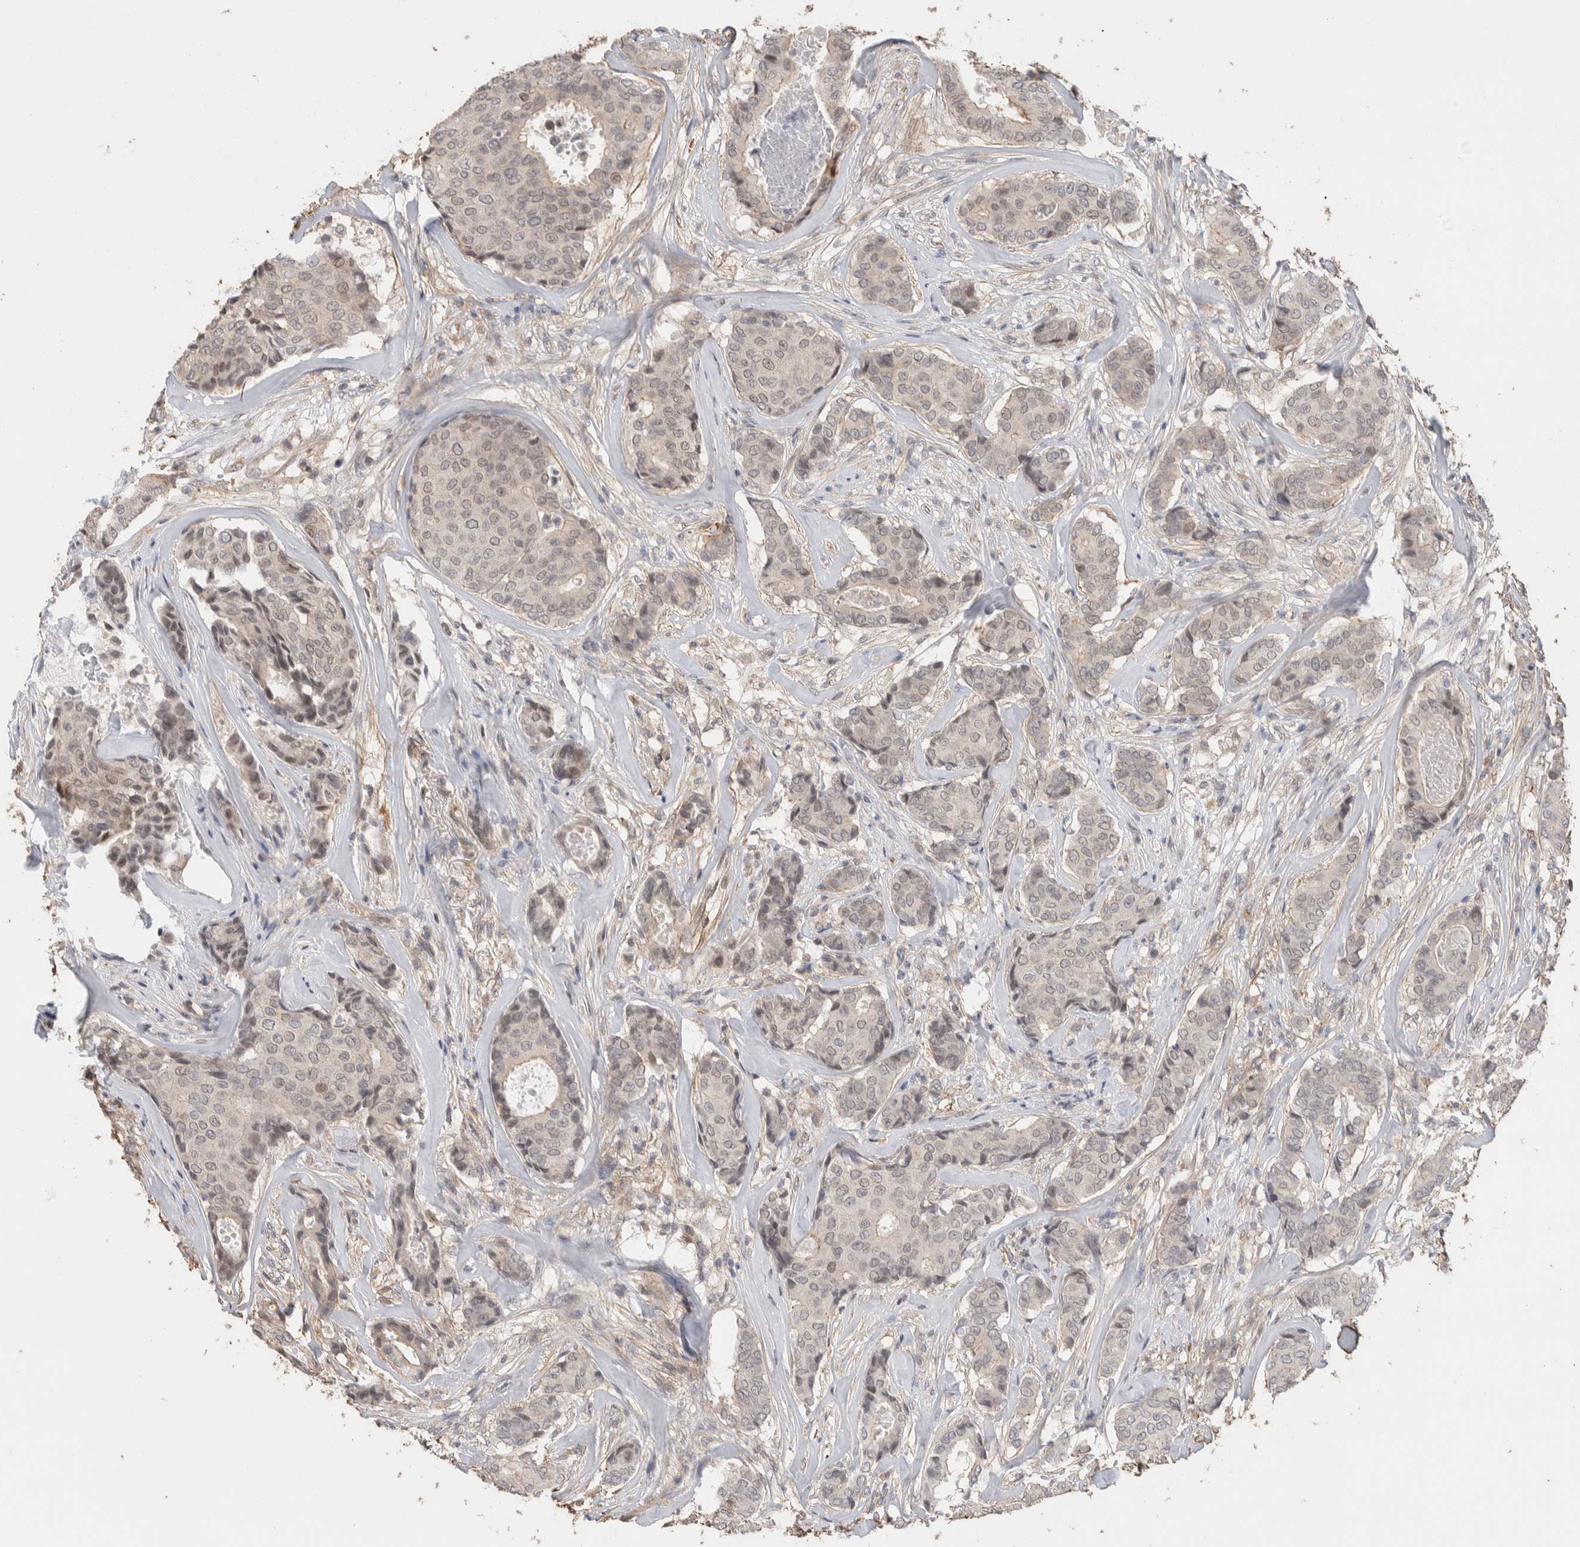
{"staining": {"intensity": "weak", "quantity": "25%-75%", "location": "nuclear"}, "tissue": "breast cancer", "cell_type": "Tumor cells", "image_type": "cancer", "snomed": [{"axis": "morphology", "description": "Duct carcinoma"}, {"axis": "topography", "description": "Breast"}], "caption": "Weak nuclear positivity is present in about 25%-75% of tumor cells in breast cancer (infiltrating ductal carcinoma). (Stains: DAB in brown, nuclei in blue, Microscopy: brightfield microscopy at high magnification).", "gene": "ZNF704", "patient": {"sex": "female", "age": 75}}